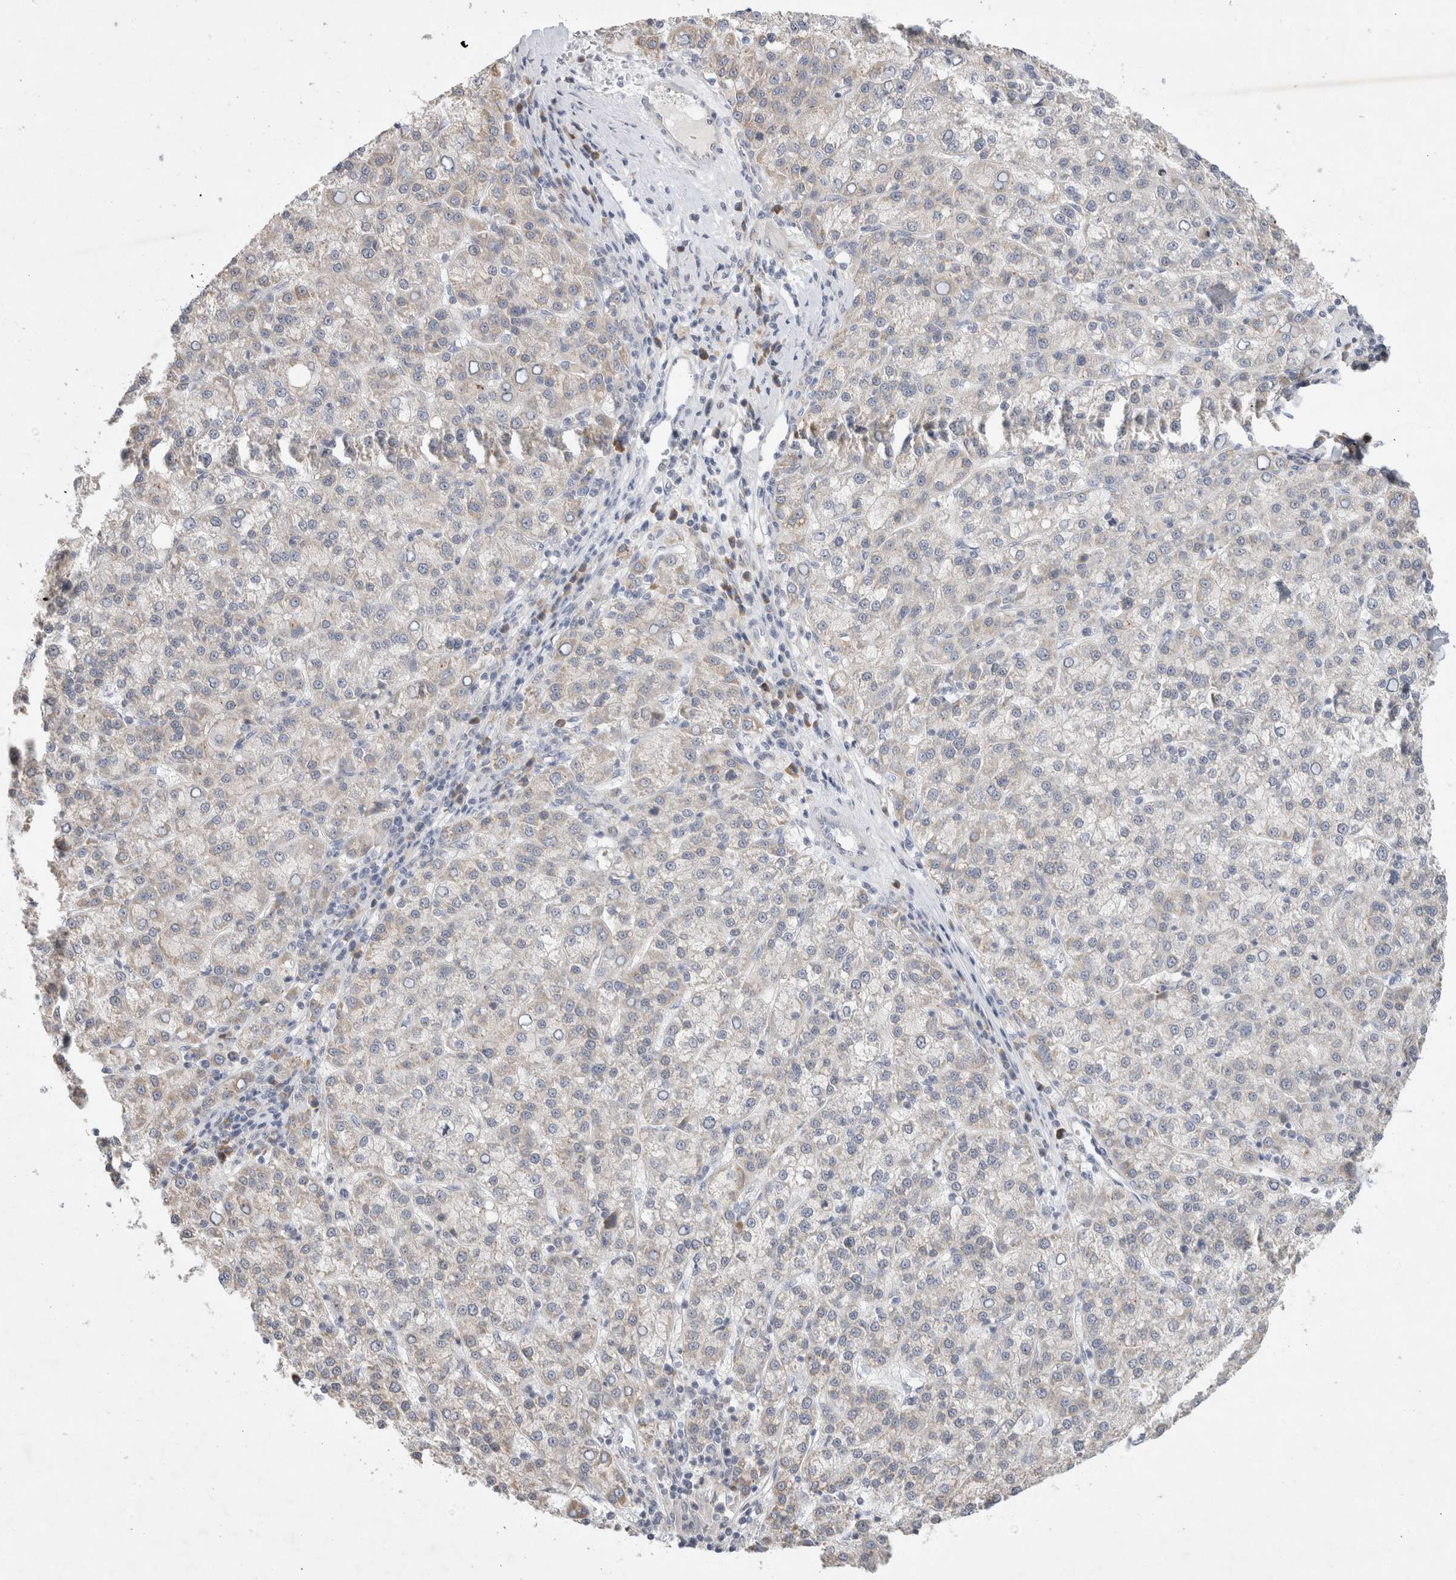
{"staining": {"intensity": "negative", "quantity": "none", "location": "none"}, "tissue": "liver cancer", "cell_type": "Tumor cells", "image_type": "cancer", "snomed": [{"axis": "morphology", "description": "Carcinoma, Hepatocellular, NOS"}, {"axis": "topography", "description": "Liver"}], "caption": "Tumor cells are negative for protein expression in human liver cancer.", "gene": "NEDD4L", "patient": {"sex": "female", "age": 58}}